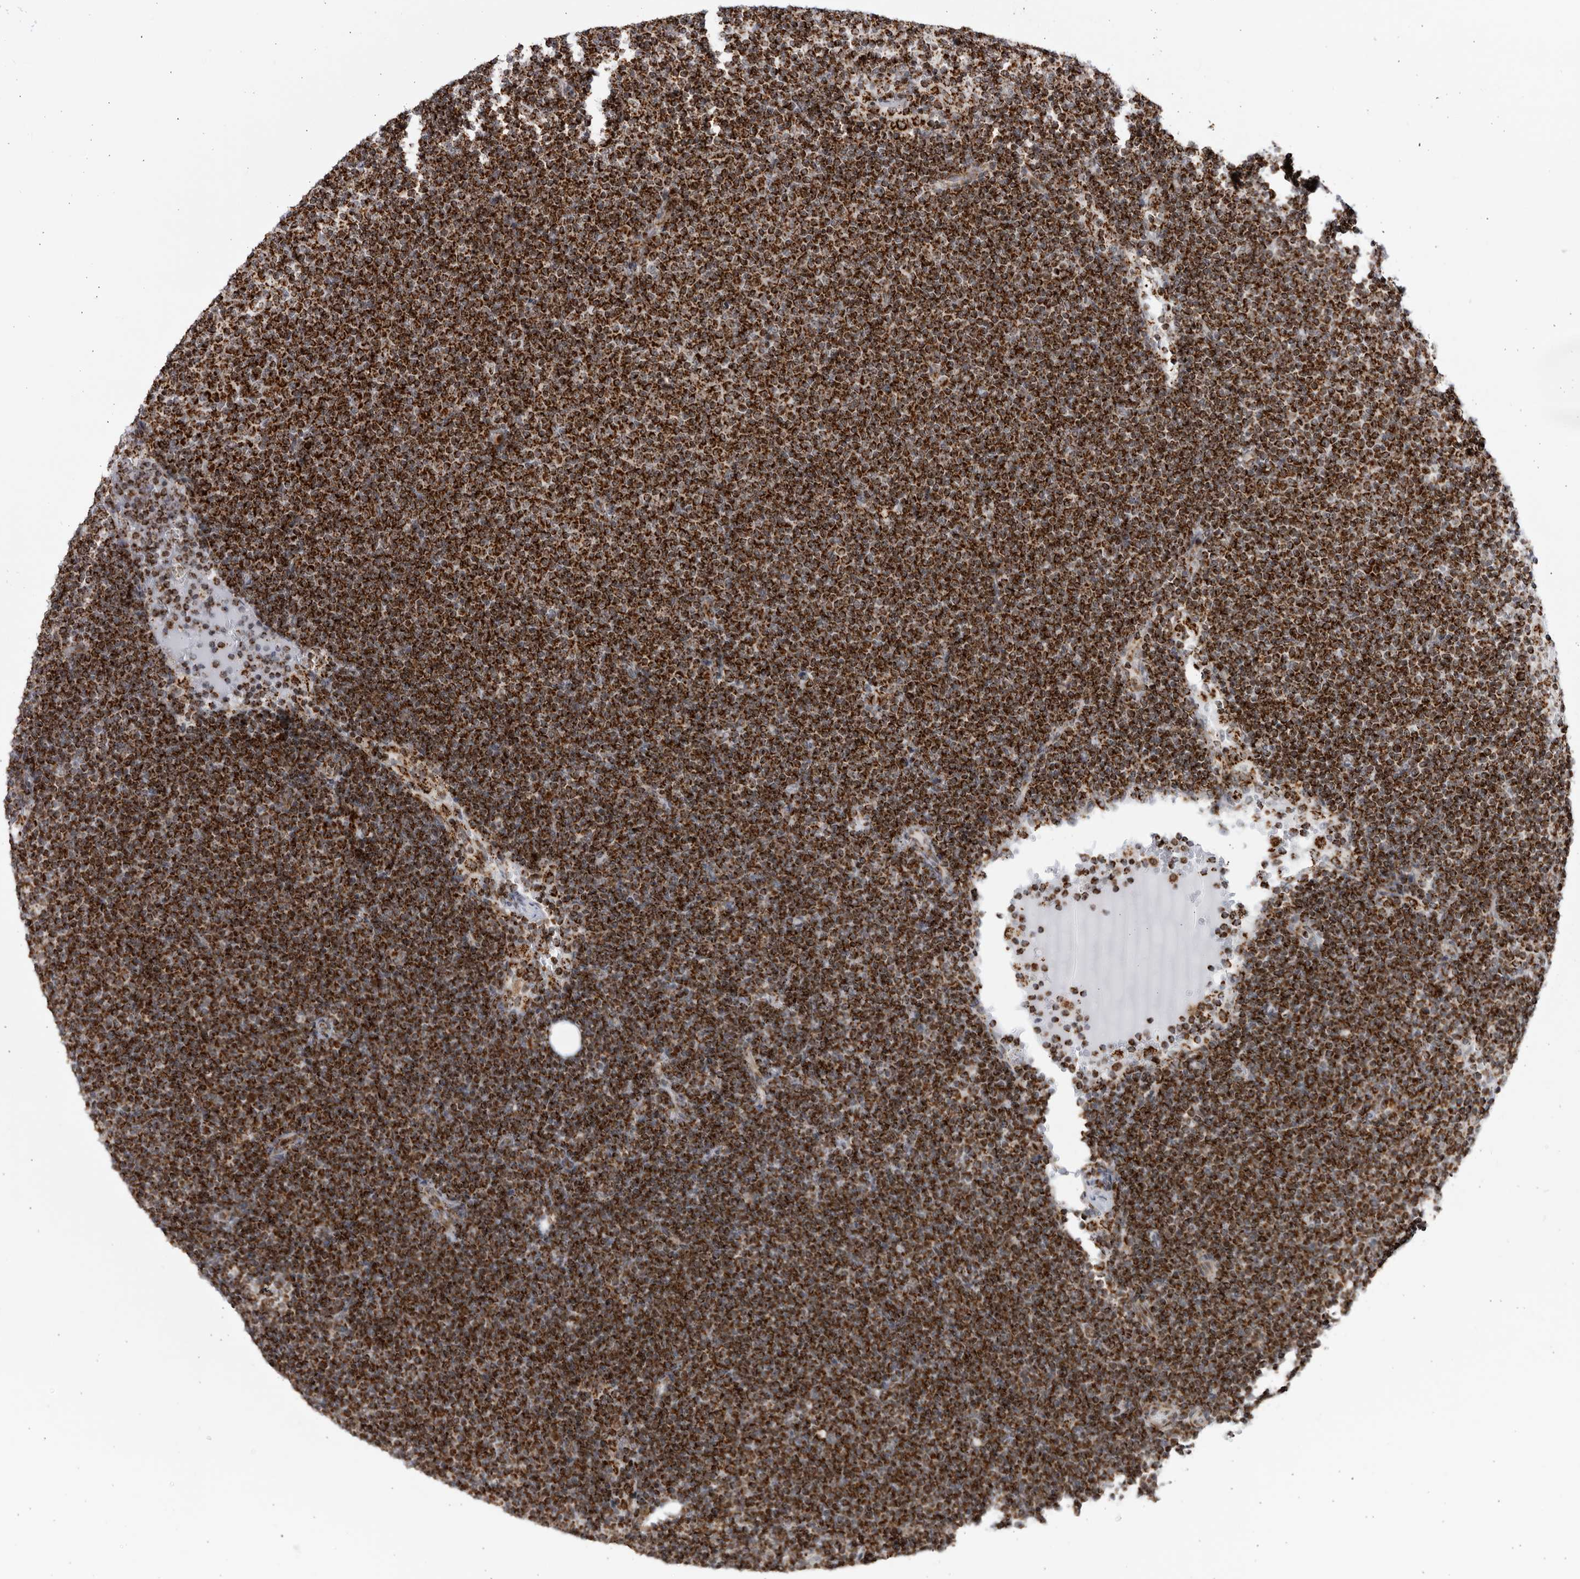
{"staining": {"intensity": "strong", "quantity": ">75%", "location": "cytoplasmic/membranous"}, "tissue": "lymphoma", "cell_type": "Tumor cells", "image_type": "cancer", "snomed": [{"axis": "morphology", "description": "Malignant lymphoma, non-Hodgkin's type, Low grade"}, {"axis": "topography", "description": "Lymph node"}], "caption": "Lymphoma stained with IHC displays strong cytoplasmic/membranous positivity in approximately >75% of tumor cells. The staining was performed using DAB (3,3'-diaminobenzidine), with brown indicating positive protein expression. Nuclei are stained blue with hematoxylin.", "gene": "RBM34", "patient": {"sex": "female", "age": 53}}